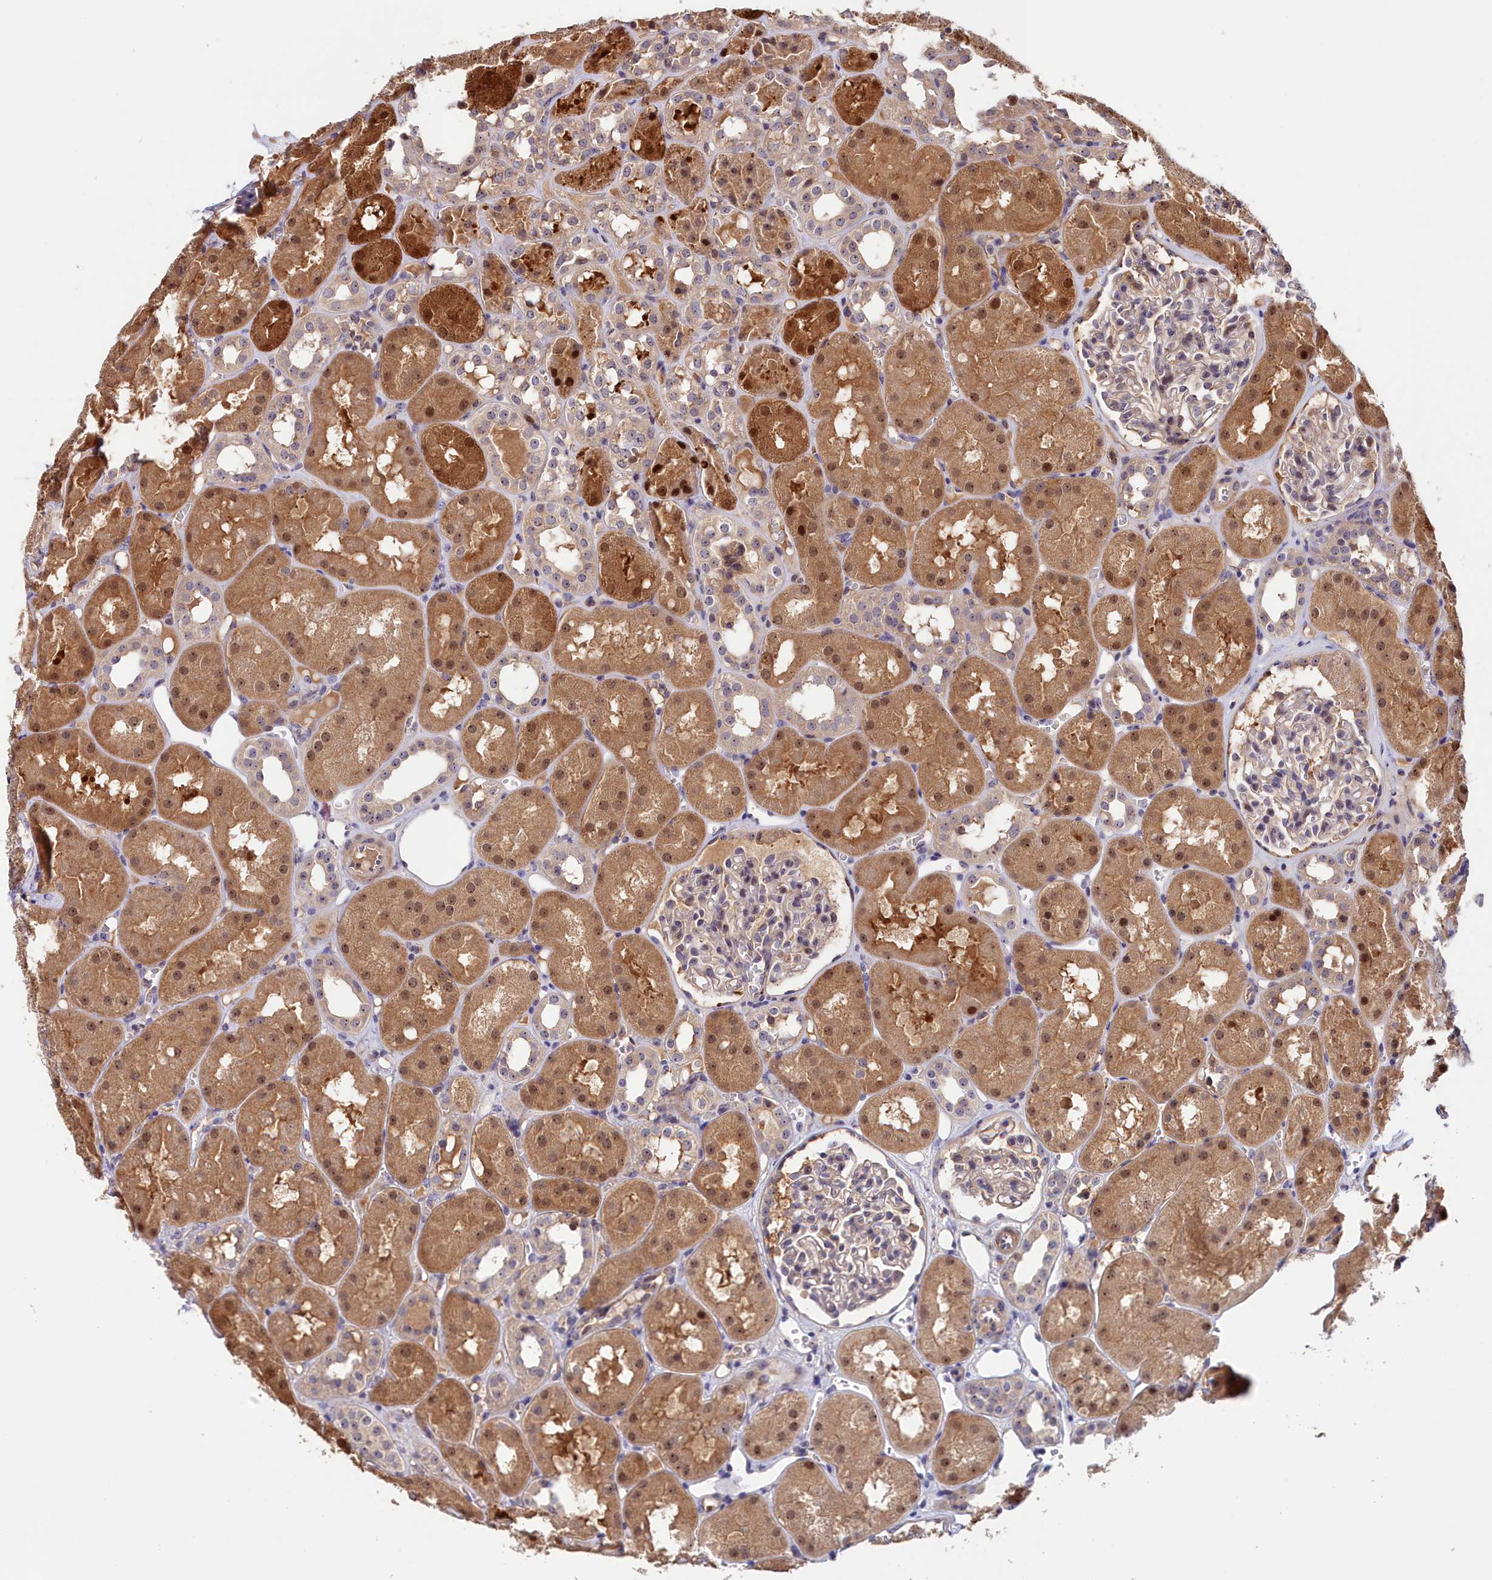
{"staining": {"intensity": "negative", "quantity": "none", "location": "none"}, "tissue": "kidney", "cell_type": "Cells in glomeruli", "image_type": "normal", "snomed": [{"axis": "morphology", "description": "Normal tissue, NOS"}, {"axis": "topography", "description": "Kidney"}], "caption": "Protein analysis of unremarkable kidney shows no significant expression in cells in glomeruli.", "gene": "NEURL4", "patient": {"sex": "male", "age": 16}}